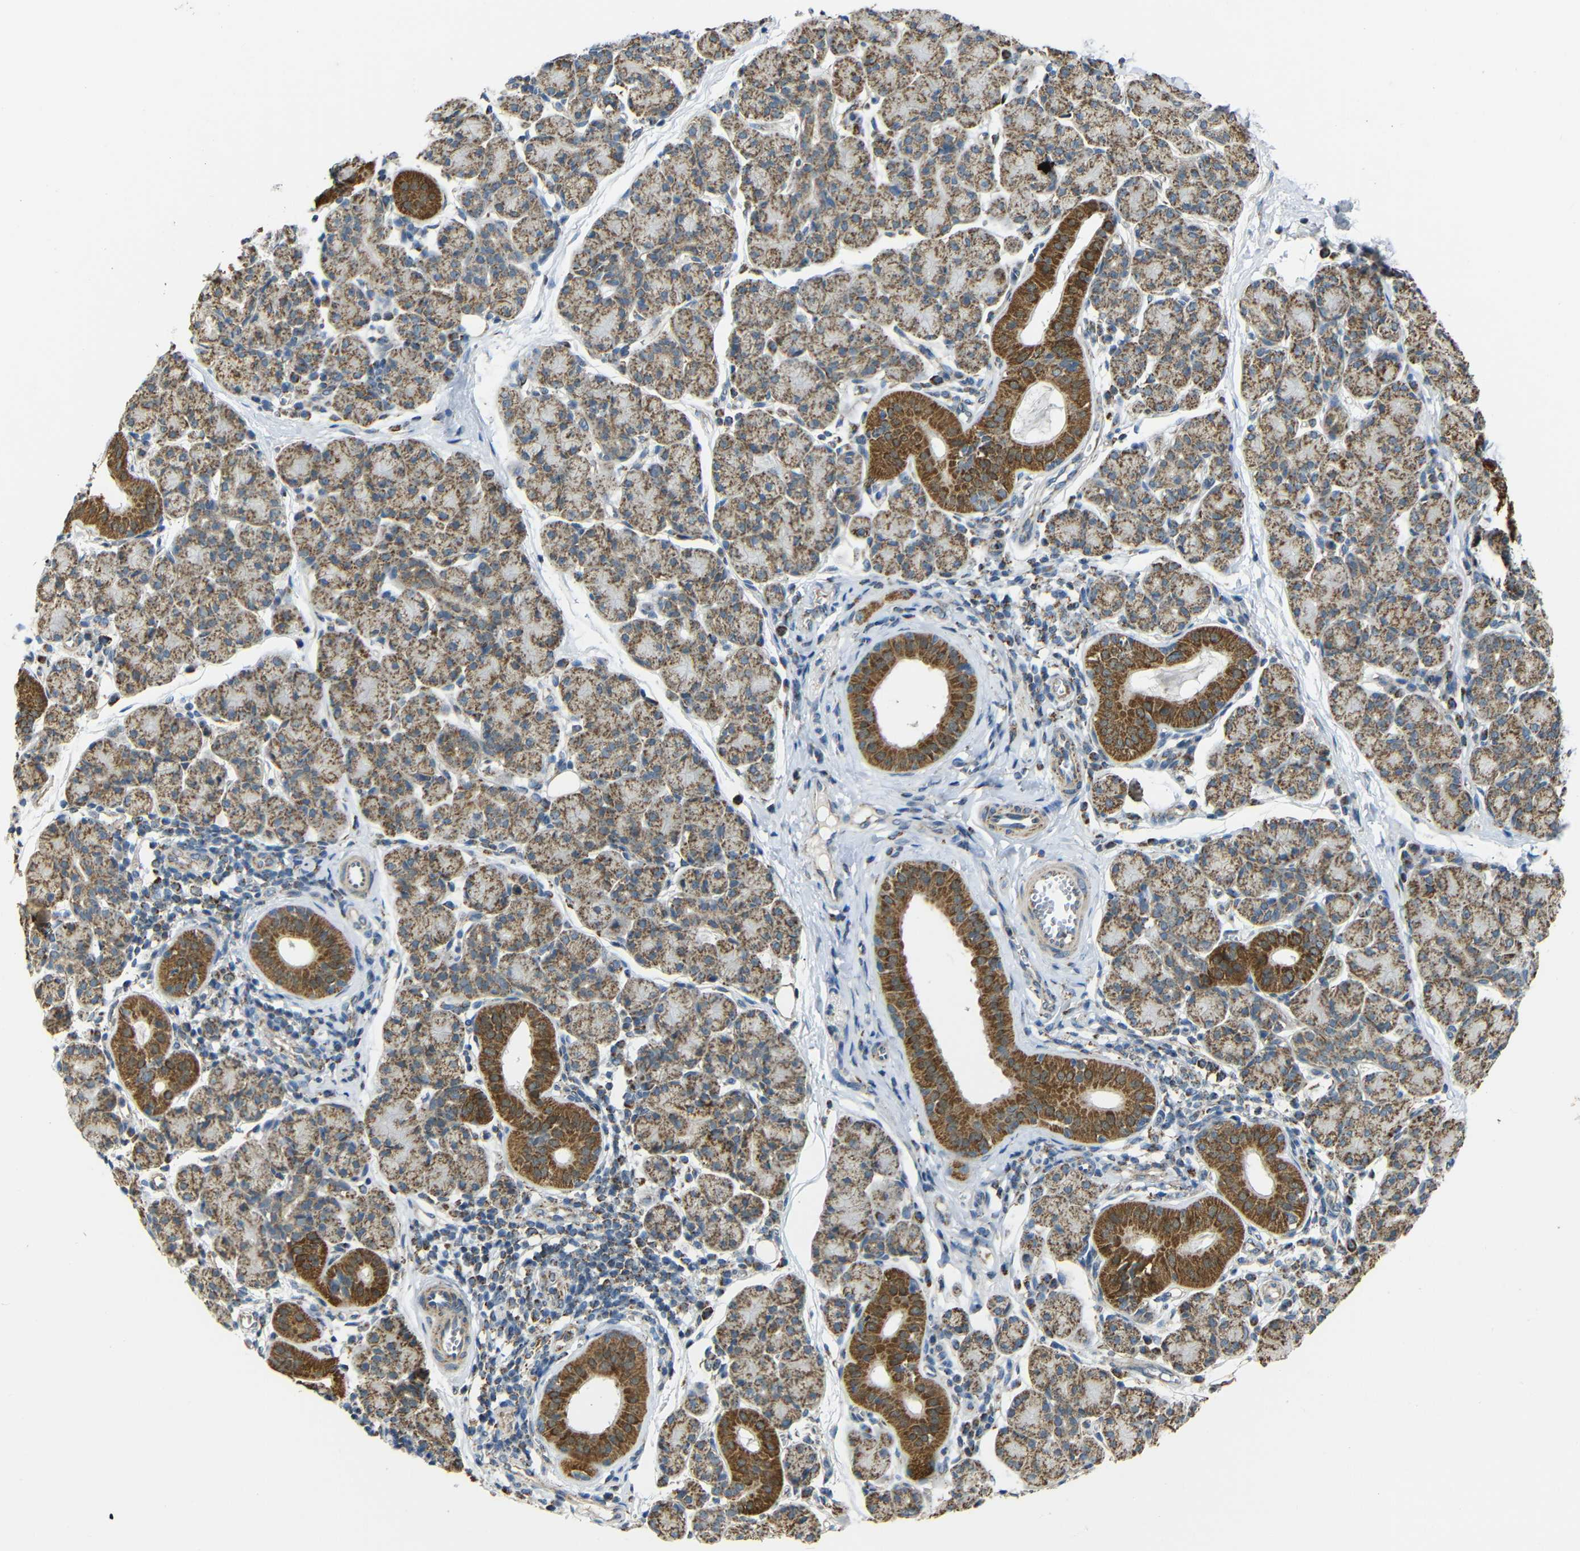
{"staining": {"intensity": "moderate", "quantity": ">75%", "location": "cytoplasmic/membranous"}, "tissue": "salivary gland", "cell_type": "Glandular cells", "image_type": "normal", "snomed": [{"axis": "morphology", "description": "Normal tissue, NOS"}, {"axis": "morphology", "description": "Inflammation, NOS"}, {"axis": "topography", "description": "Lymph node"}, {"axis": "topography", "description": "Salivary gland"}], "caption": "A brown stain shows moderate cytoplasmic/membranous expression of a protein in glandular cells of normal human salivary gland. (brown staining indicates protein expression, while blue staining denotes nuclei).", "gene": "NR3C2", "patient": {"sex": "male", "age": 3}}